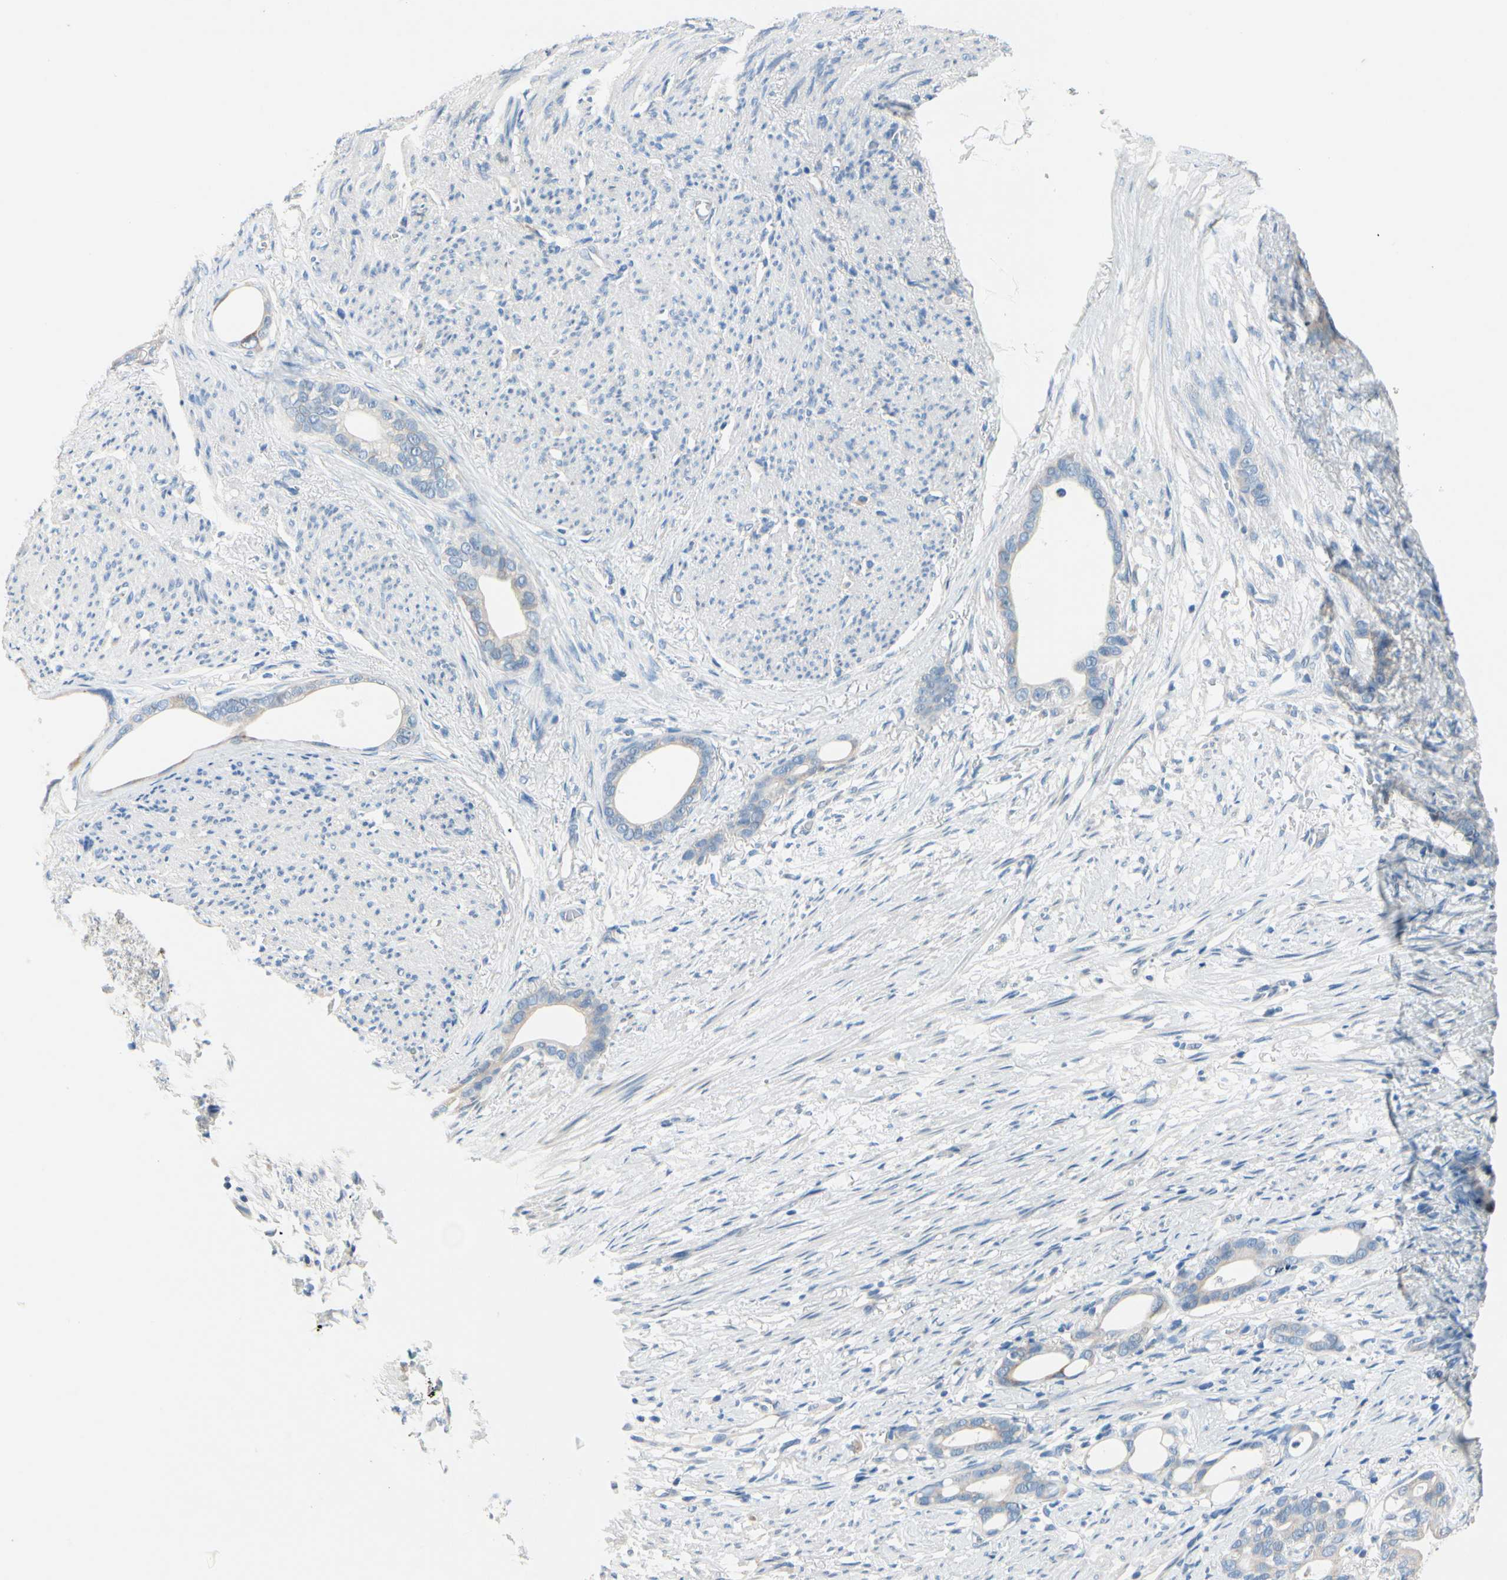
{"staining": {"intensity": "weak", "quantity": "25%-75%", "location": "cytoplasmic/membranous"}, "tissue": "stomach cancer", "cell_type": "Tumor cells", "image_type": "cancer", "snomed": [{"axis": "morphology", "description": "Adenocarcinoma, NOS"}, {"axis": "topography", "description": "Stomach"}], "caption": "The photomicrograph displays a brown stain indicating the presence of a protein in the cytoplasmic/membranous of tumor cells in stomach cancer (adenocarcinoma).", "gene": "CKAP2", "patient": {"sex": "female", "age": 75}}